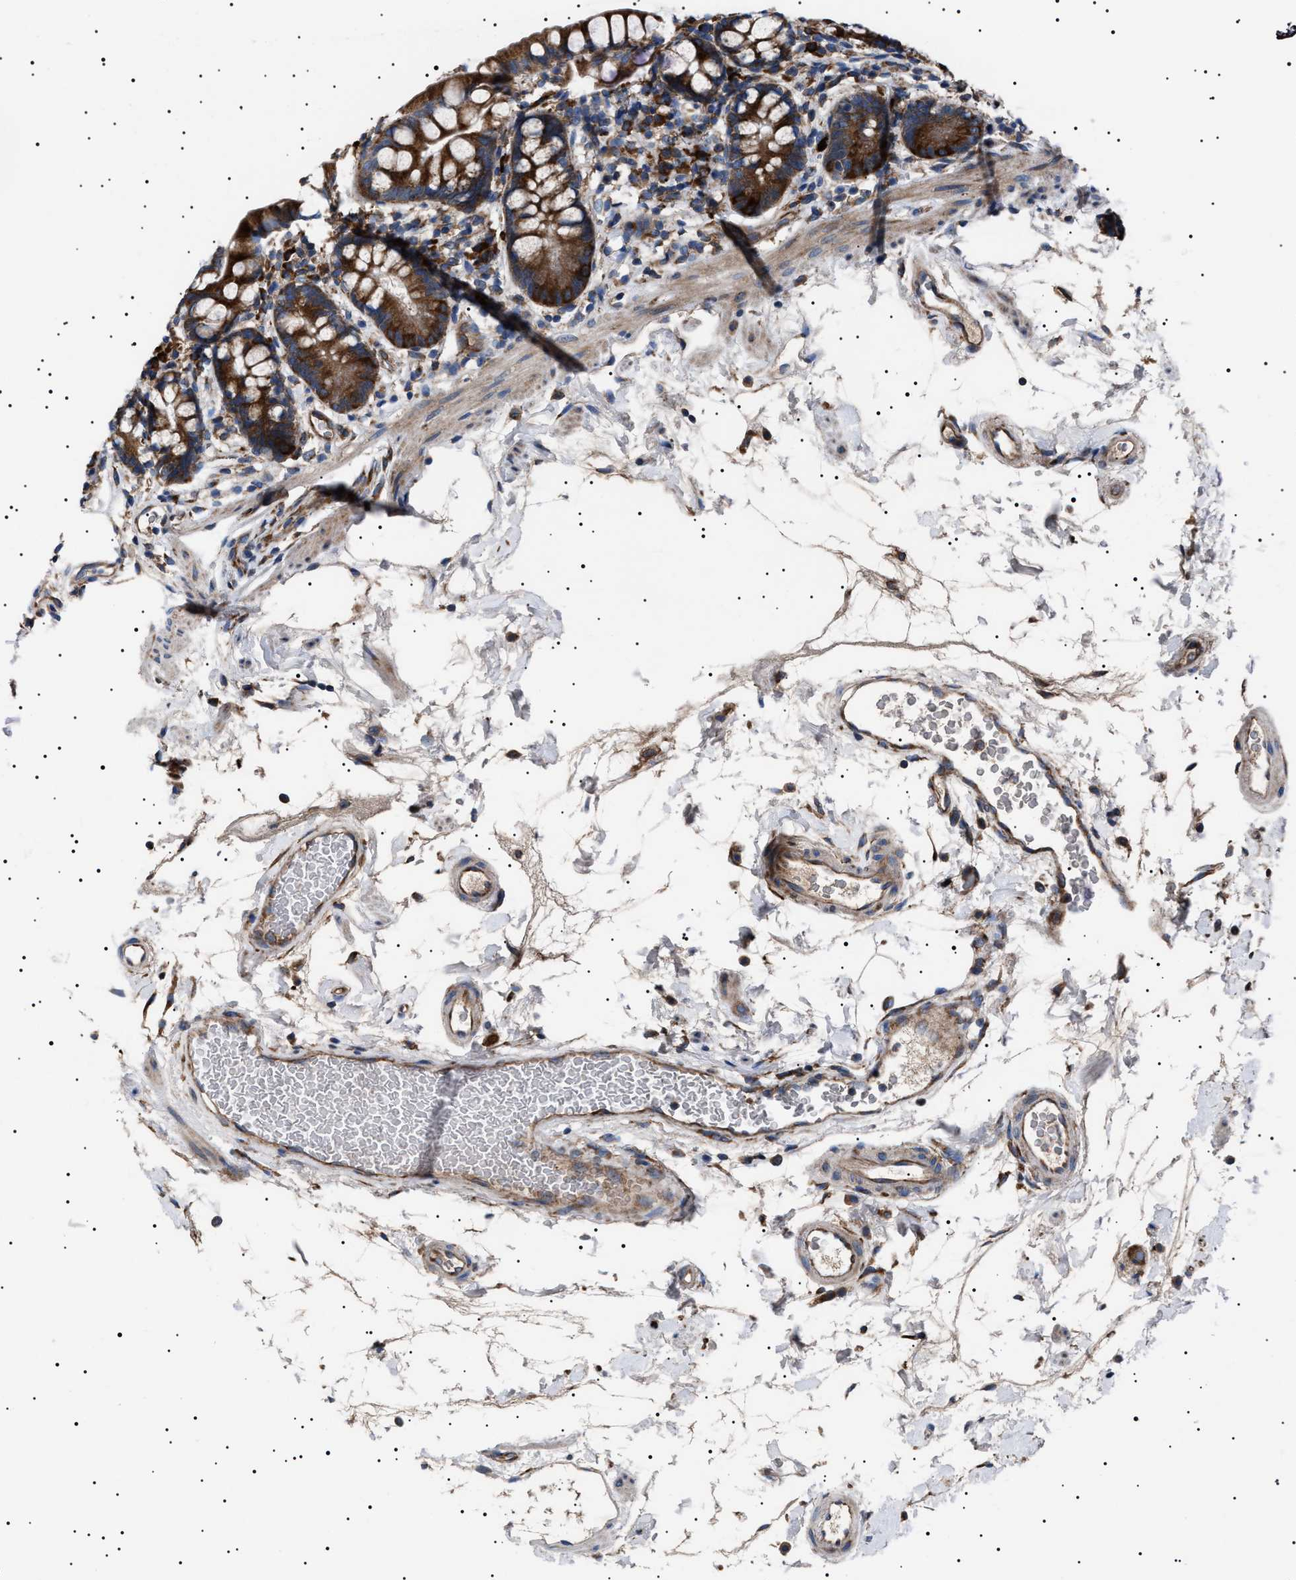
{"staining": {"intensity": "strong", "quantity": ">75%", "location": "cytoplasmic/membranous"}, "tissue": "small intestine", "cell_type": "Glandular cells", "image_type": "normal", "snomed": [{"axis": "morphology", "description": "Normal tissue, NOS"}, {"axis": "topography", "description": "Small intestine"}], "caption": "Strong cytoplasmic/membranous protein expression is appreciated in about >75% of glandular cells in small intestine.", "gene": "TOP1MT", "patient": {"sex": "female", "age": 84}}